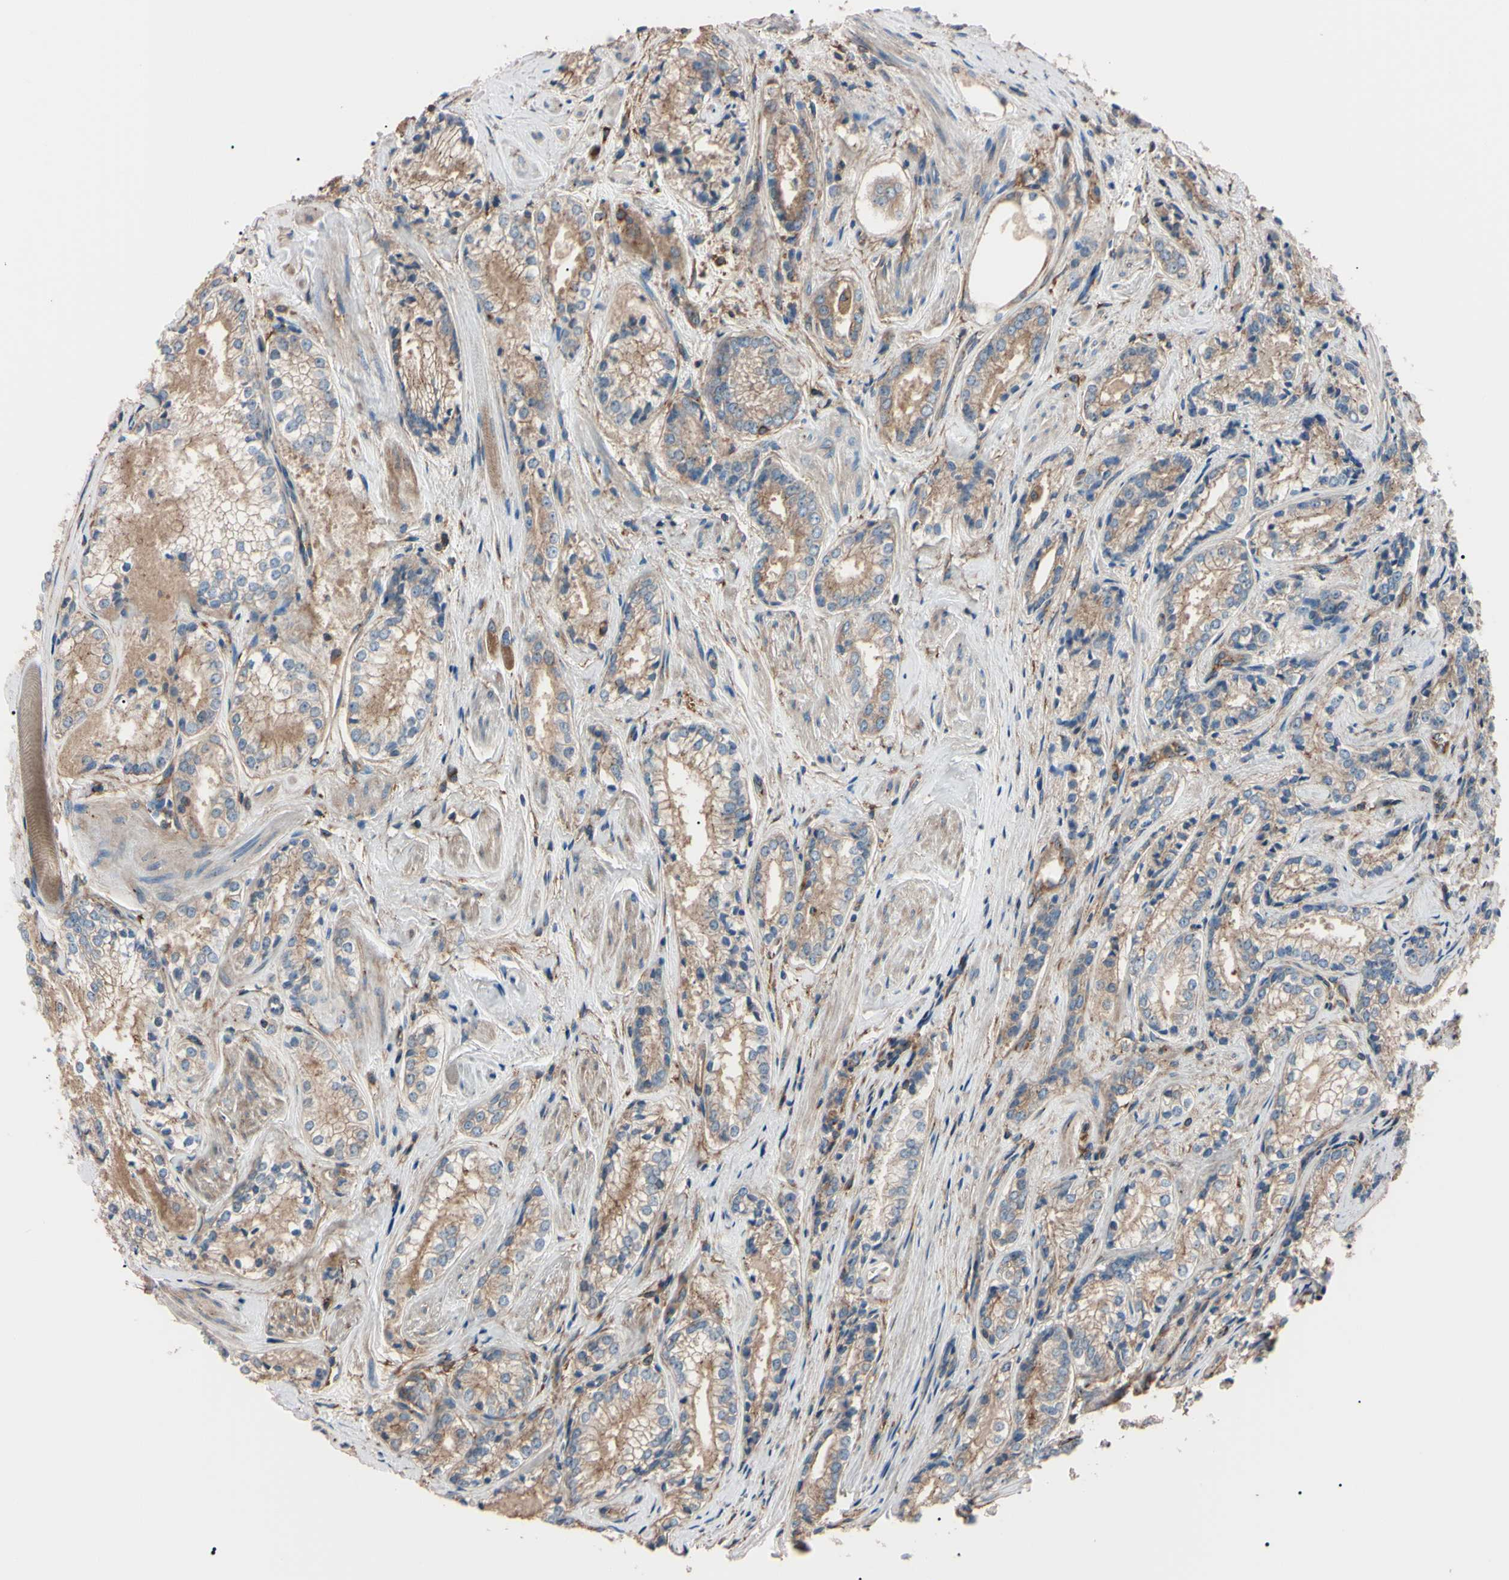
{"staining": {"intensity": "weak", "quantity": ">75%", "location": "cytoplasmic/membranous"}, "tissue": "prostate cancer", "cell_type": "Tumor cells", "image_type": "cancer", "snomed": [{"axis": "morphology", "description": "Adenocarcinoma, Low grade"}, {"axis": "topography", "description": "Prostate"}], "caption": "Immunohistochemical staining of human adenocarcinoma (low-grade) (prostate) exhibits weak cytoplasmic/membranous protein positivity in approximately >75% of tumor cells. (IHC, brightfield microscopy, high magnification).", "gene": "PRKACA", "patient": {"sex": "male", "age": 60}}